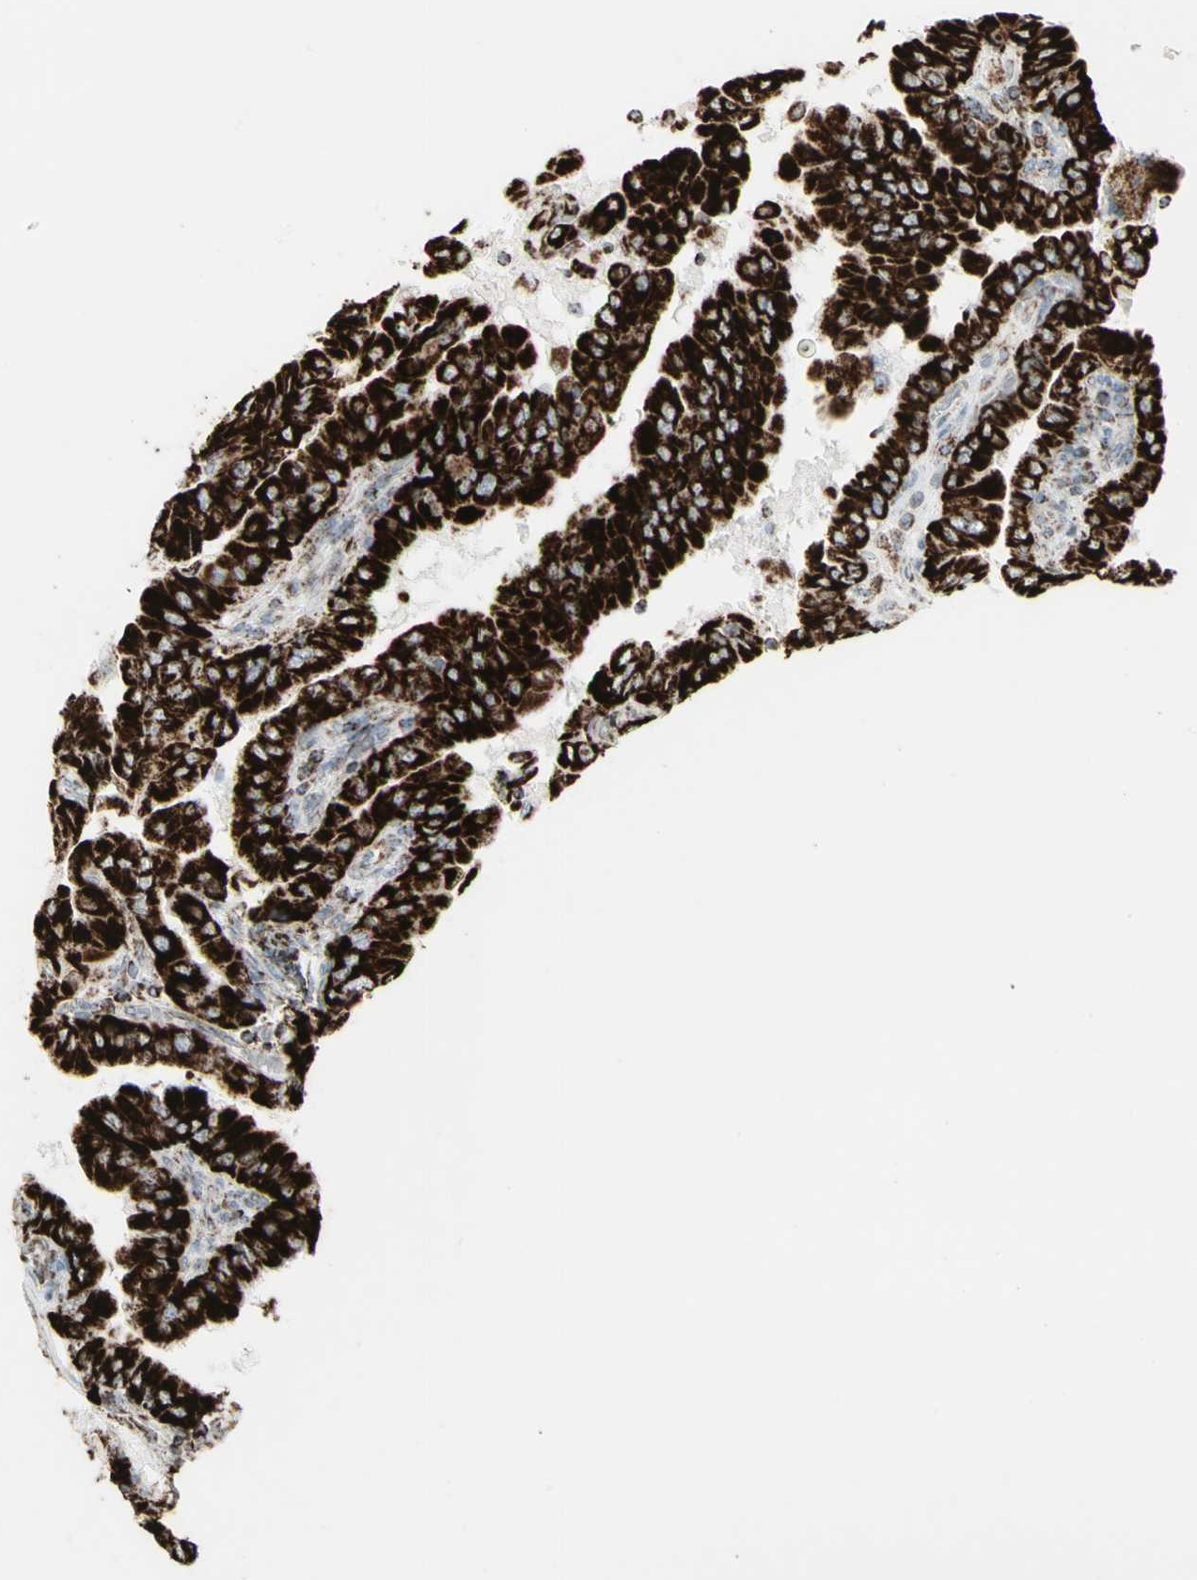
{"staining": {"intensity": "strong", "quantity": ">75%", "location": "cytoplasmic/membranous"}, "tissue": "thyroid cancer", "cell_type": "Tumor cells", "image_type": "cancer", "snomed": [{"axis": "morphology", "description": "Papillary adenocarcinoma, NOS"}, {"axis": "topography", "description": "Thyroid gland"}], "caption": "Papillary adenocarcinoma (thyroid) tissue demonstrates strong cytoplasmic/membranous positivity in approximately >75% of tumor cells, visualized by immunohistochemistry.", "gene": "PLGRKT", "patient": {"sex": "male", "age": 33}}